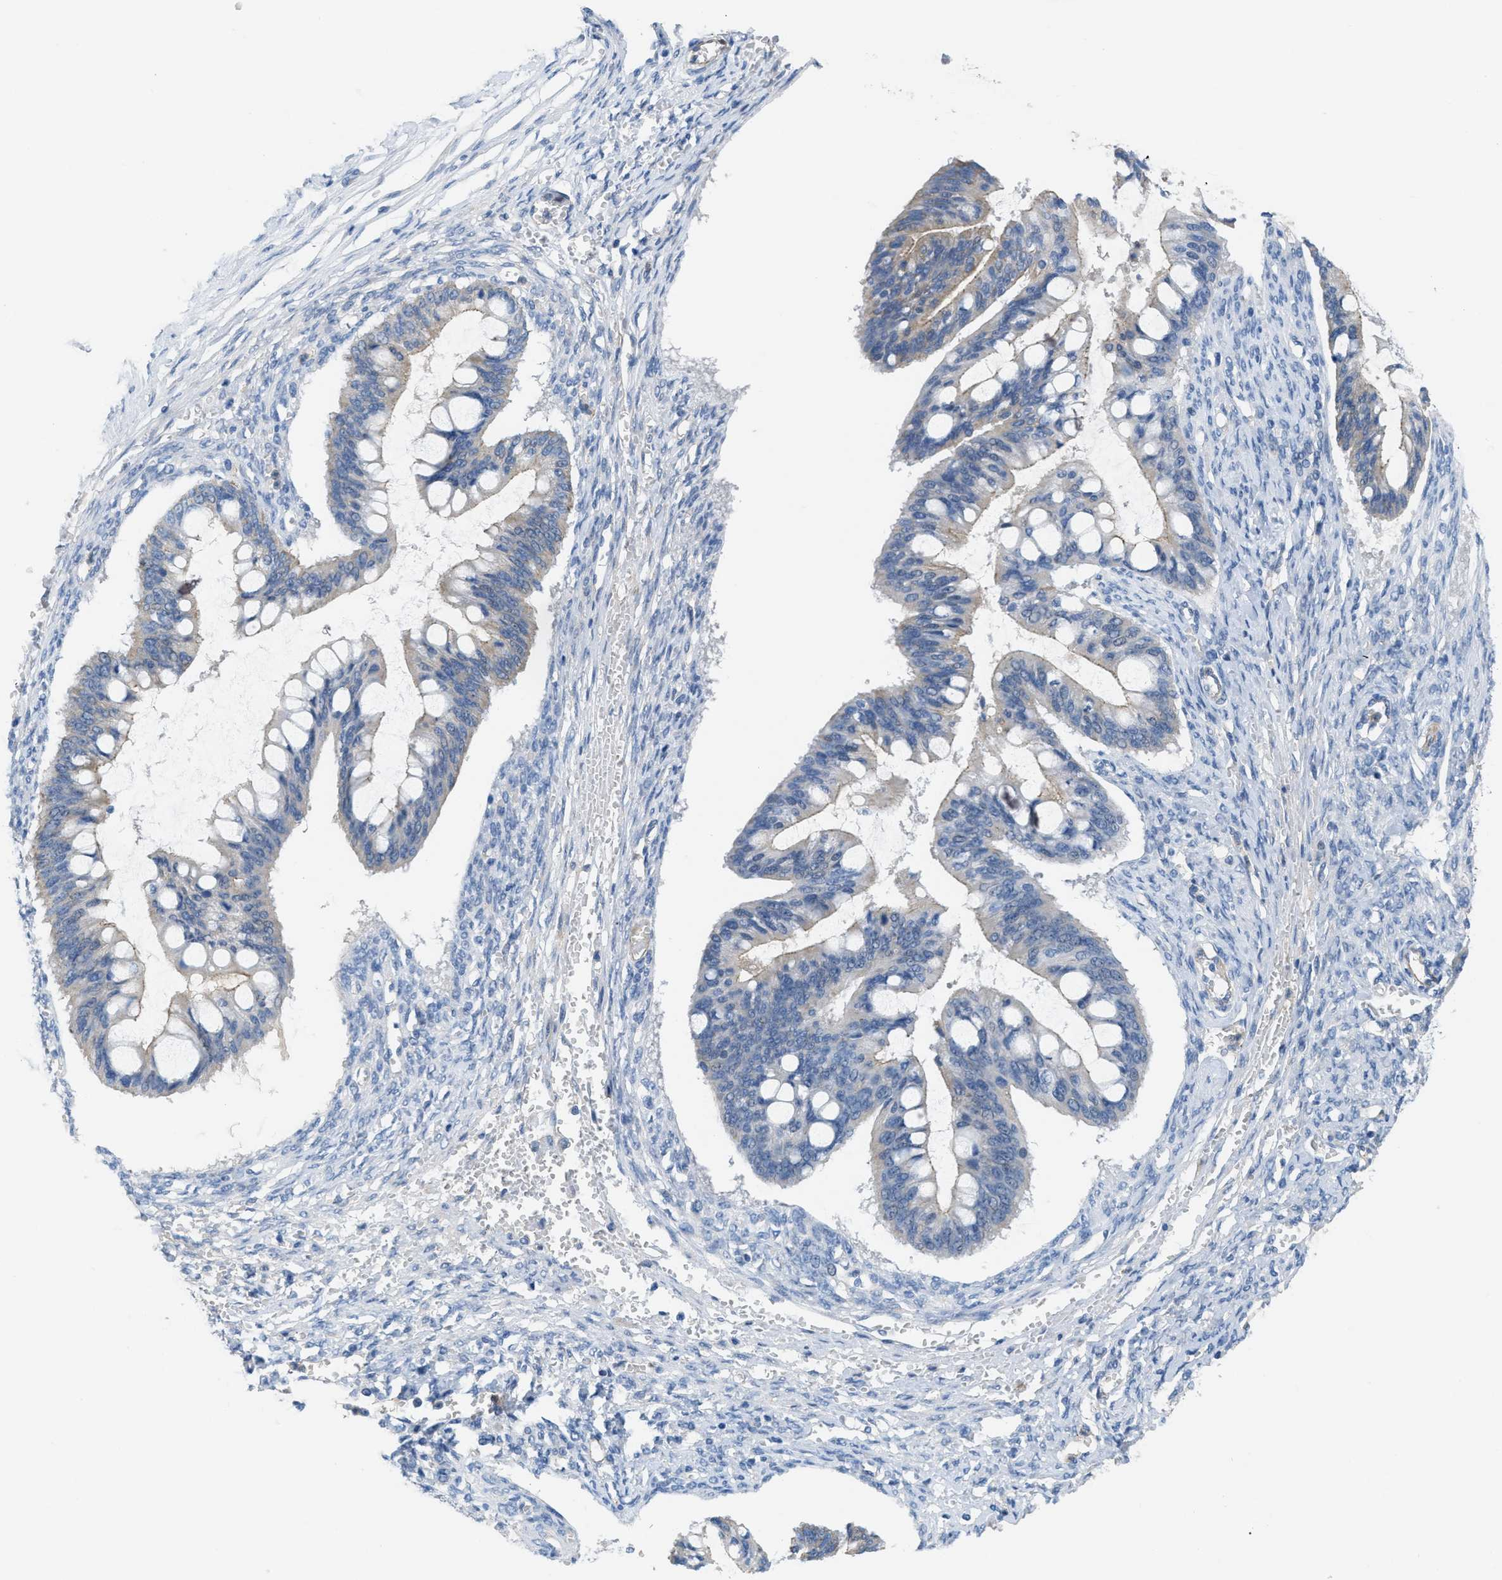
{"staining": {"intensity": "weak", "quantity": "<25%", "location": "cytoplasmic/membranous"}, "tissue": "ovarian cancer", "cell_type": "Tumor cells", "image_type": "cancer", "snomed": [{"axis": "morphology", "description": "Cystadenocarcinoma, mucinous, NOS"}, {"axis": "topography", "description": "Ovary"}], "caption": "Photomicrograph shows no protein expression in tumor cells of mucinous cystadenocarcinoma (ovarian) tissue. (DAB (3,3'-diaminobenzidine) immunohistochemistry with hematoxylin counter stain).", "gene": "CRB3", "patient": {"sex": "female", "age": 73}}